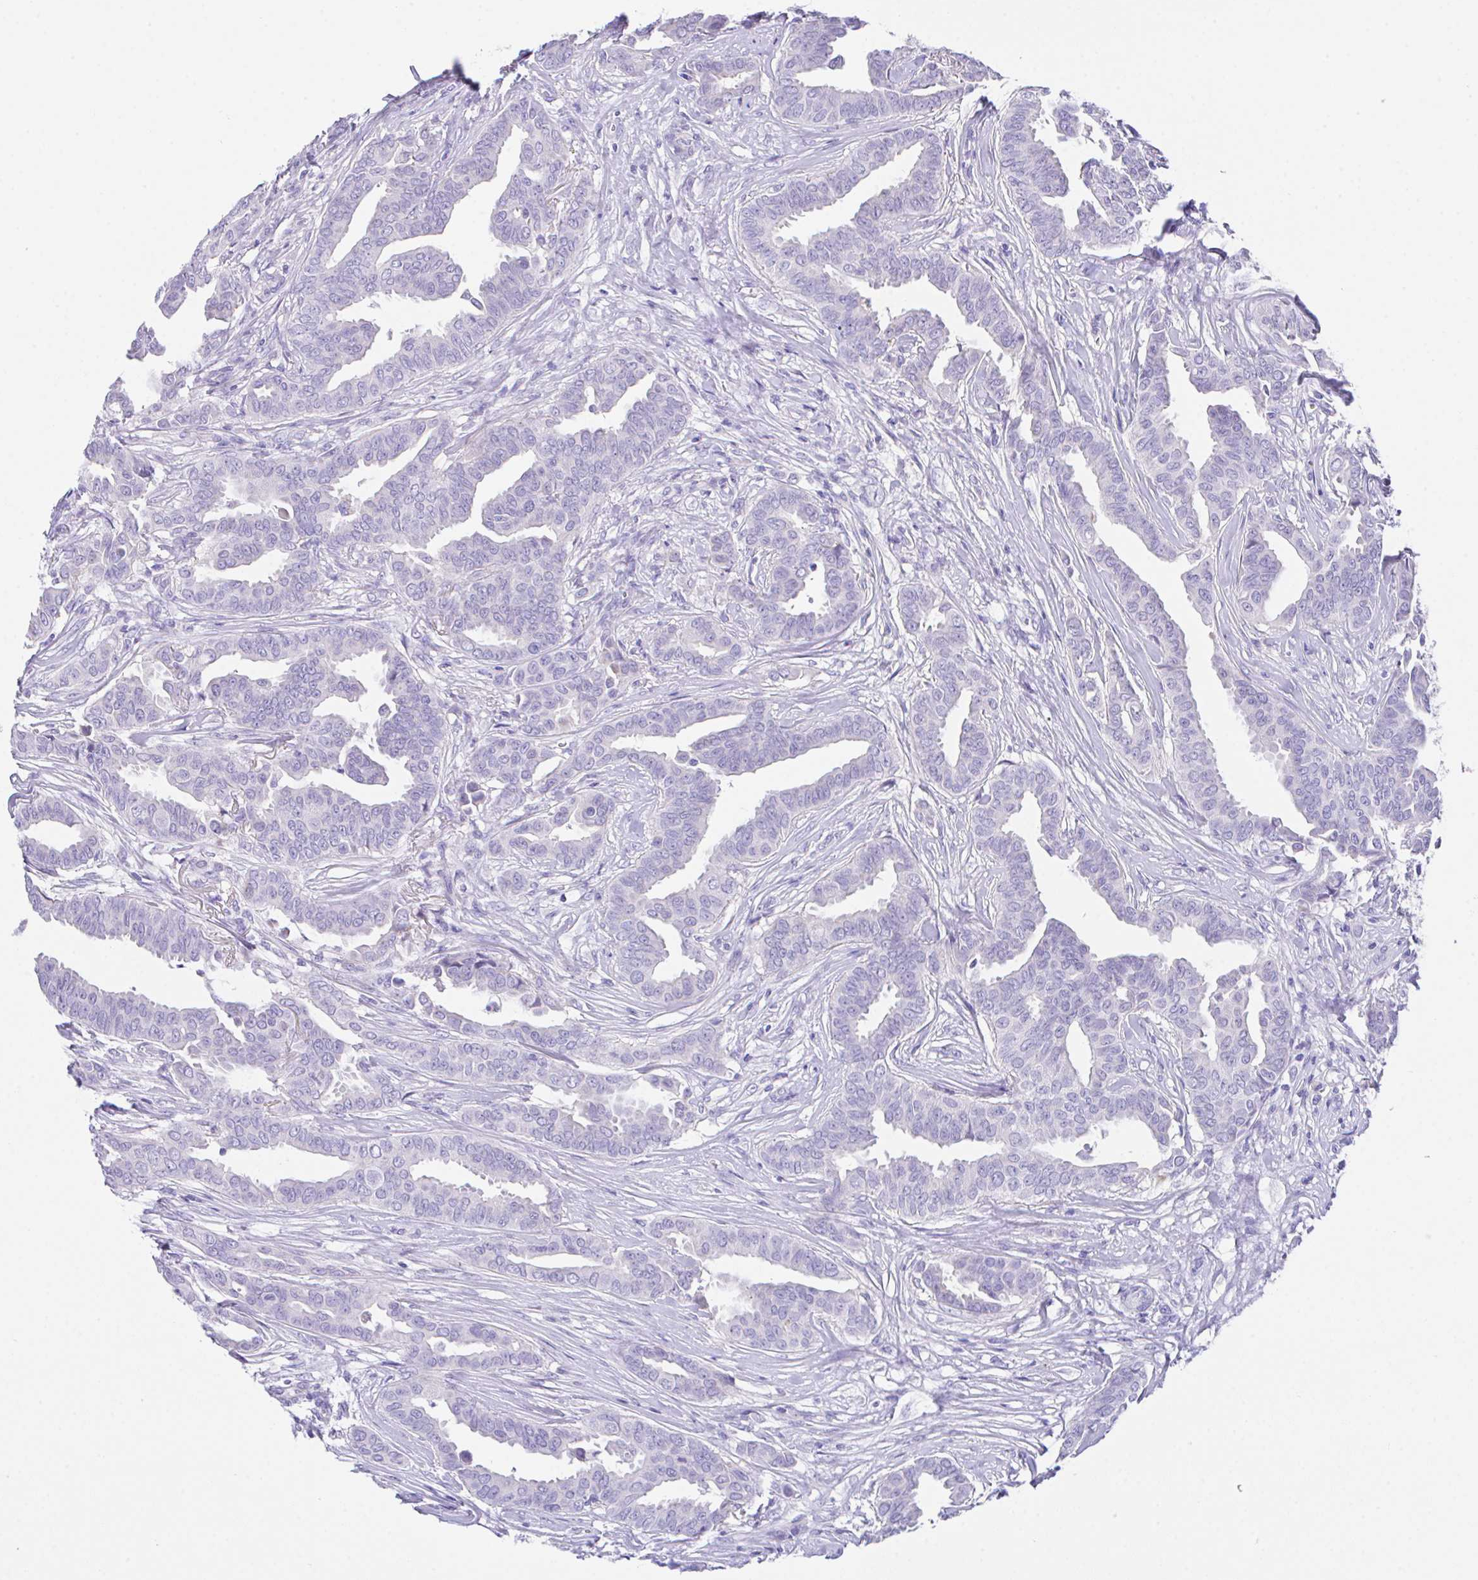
{"staining": {"intensity": "negative", "quantity": "none", "location": "none"}, "tissue": "breast cancer", "cell_type": "Tumor cells", "image_type": "cancer", "snomed": [{"axis": "morphology", "description": "Duct carcinoma"}, {"axis": "topography", "description": "Breast"}], "caption": "Immunohistochemistry (IHC) photomicrograph of invasive ductal carcinoma (breast) stained for a protein (brown), which exhibits no staining in tumor cells.", "gene": "SLC16A6", "patient": {"sex": "female", "age": 45}}